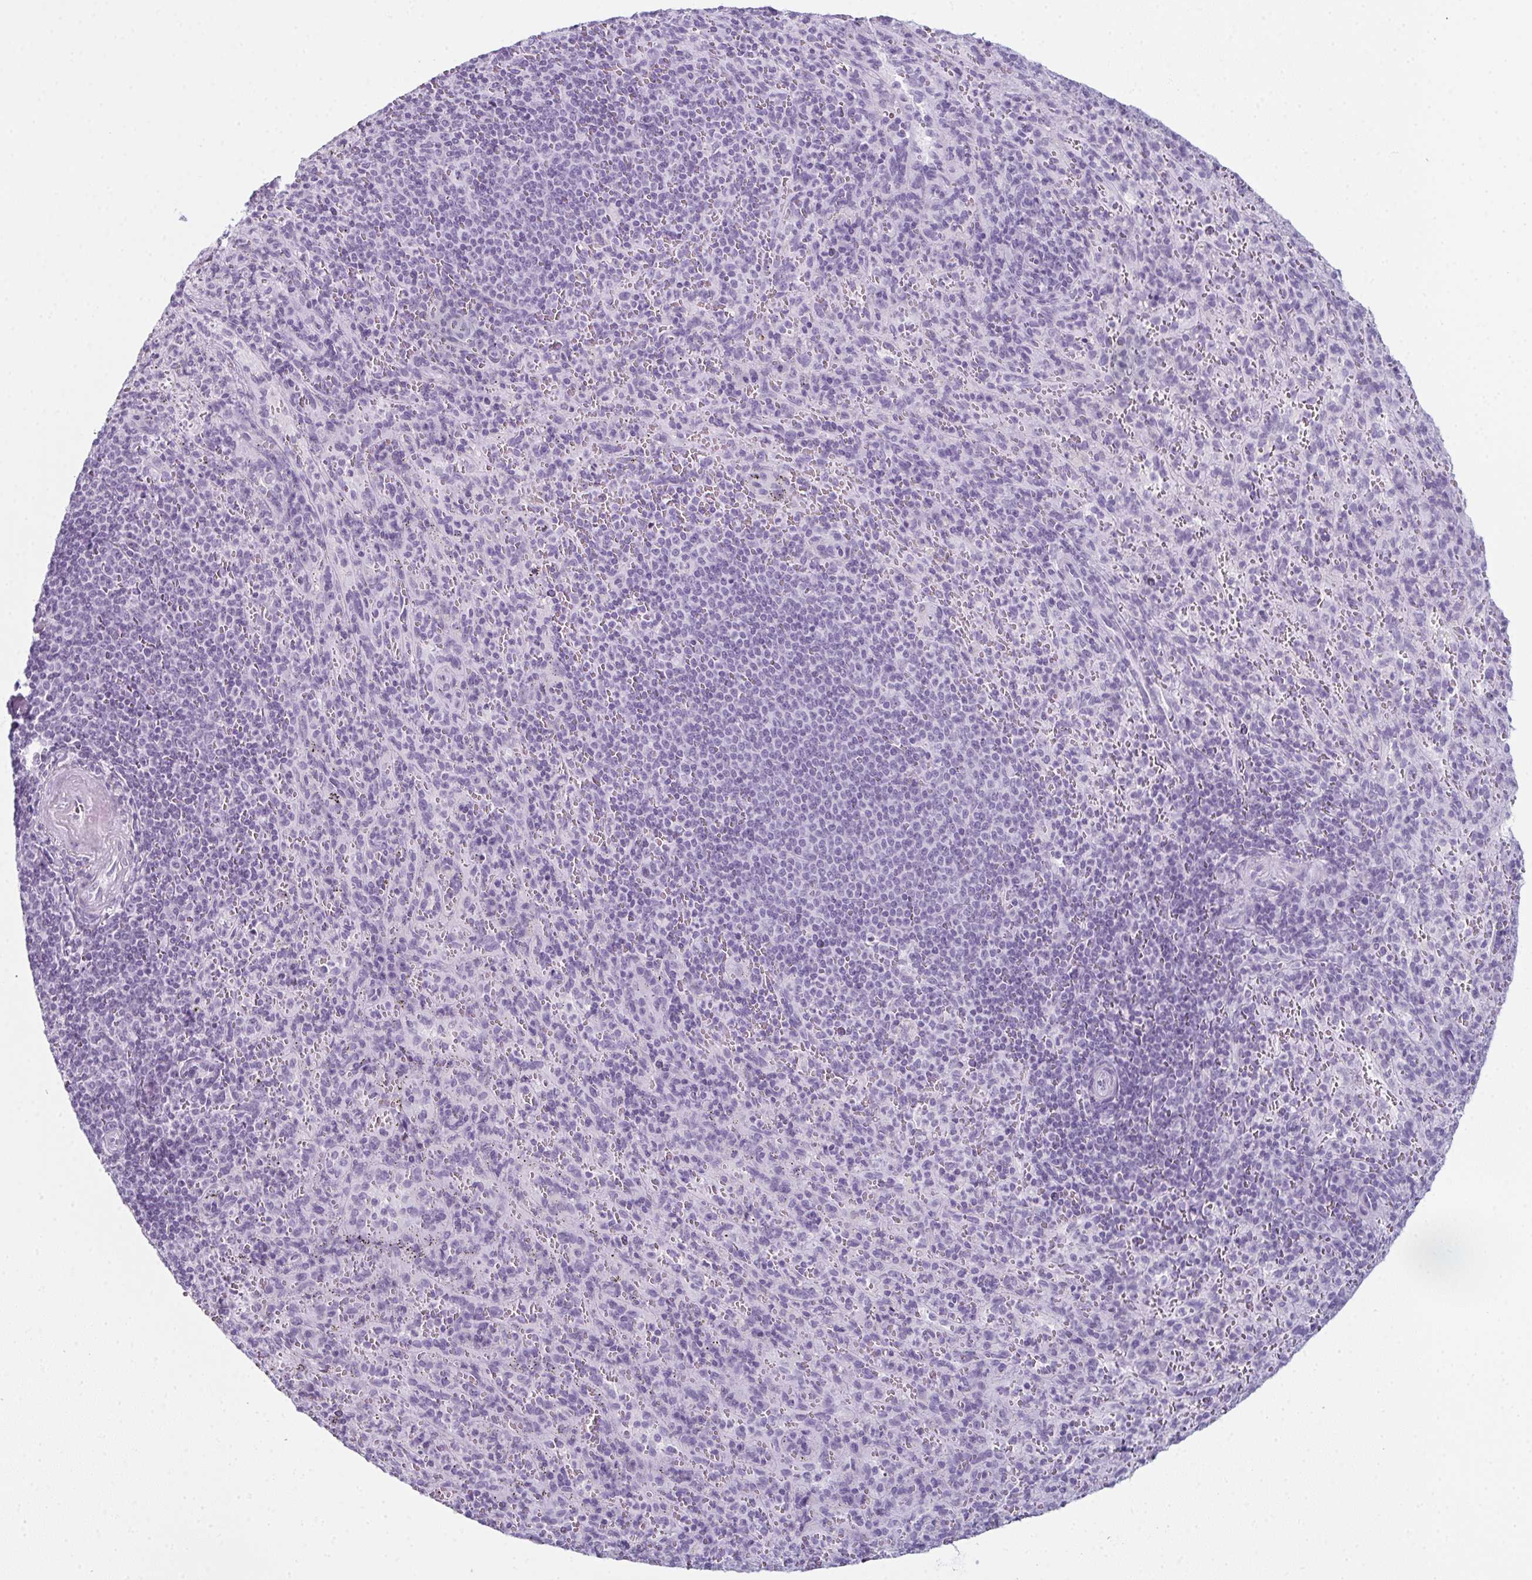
{"staining": {"intensity": "negative", "quantity": "none", "location": "none"}, "tissue": "spleen", "cell_type": "Cells in red pulp", "image_type": "normal", "snomed": [{"axis": "morphology", "description": "Normal tissue, NOS"}, {"axis": "topography", "description": "Spleen"}], "caption": "Human spleen stained for a protein using immunohistochemistry reveals no positivity in cells in red pulp.", "gene": "ENKUR", "patient": {"sex": "male", "age": 57}}